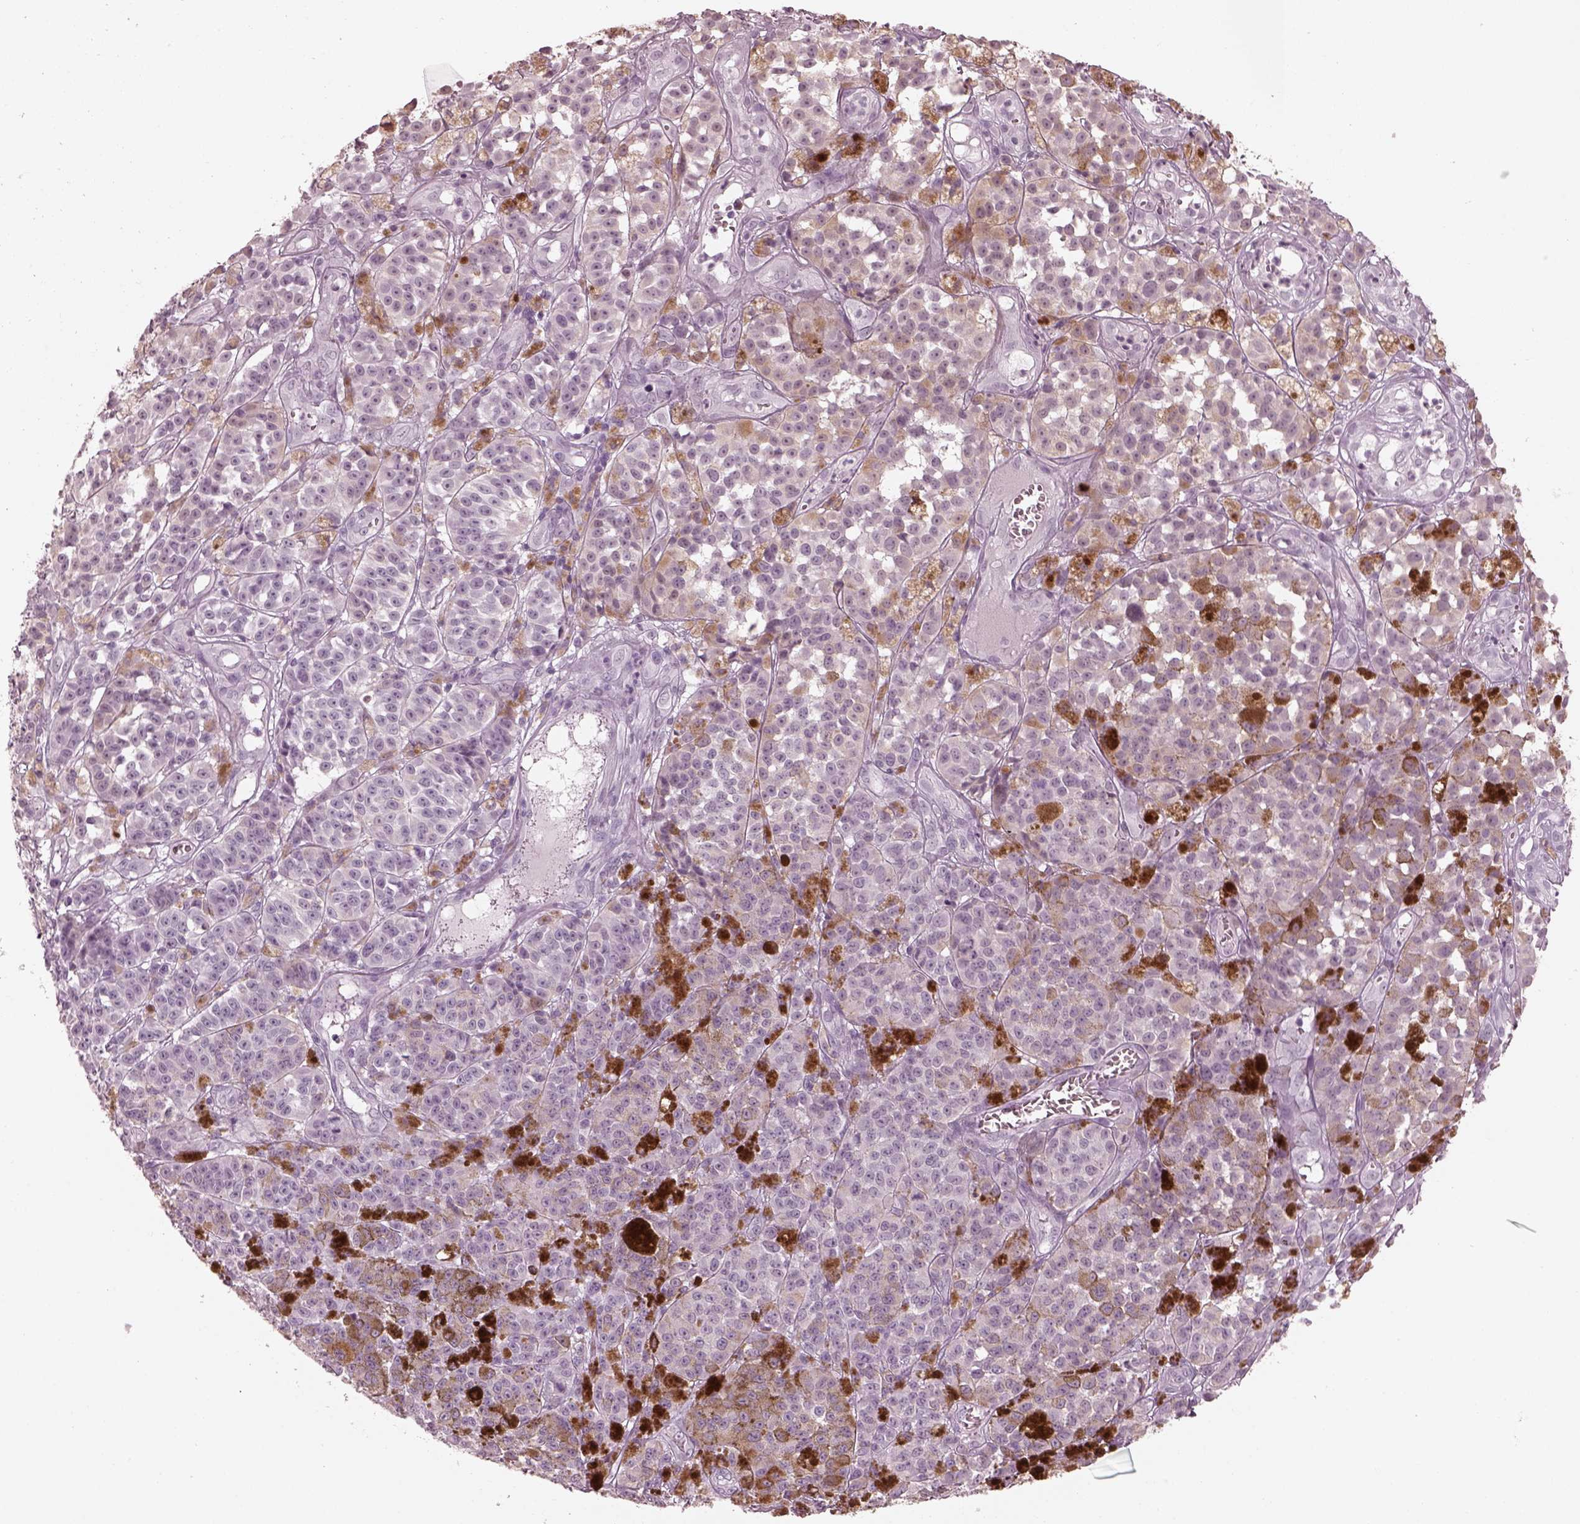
{"staining": {"intensity": "moderate", "quantity": "<25%", "location": "cytoplasmic/membranous"}, "tissue": "melanoma", "cell_type": "Tumor cells", "image_type": "cancer", "snomed": [{"axis": "morphology", "description": "Malignant melanoma, NOS"}, {"axis": "topography", "description": "Skin"}], "caption": "The immunohistochemical stain highlights moderate cytoplasmic/membranous positivity in tumor cells of malignant melanoma tissue.", "gene": "C2orf81", "patient": {"sex": "female", "age": 58}}